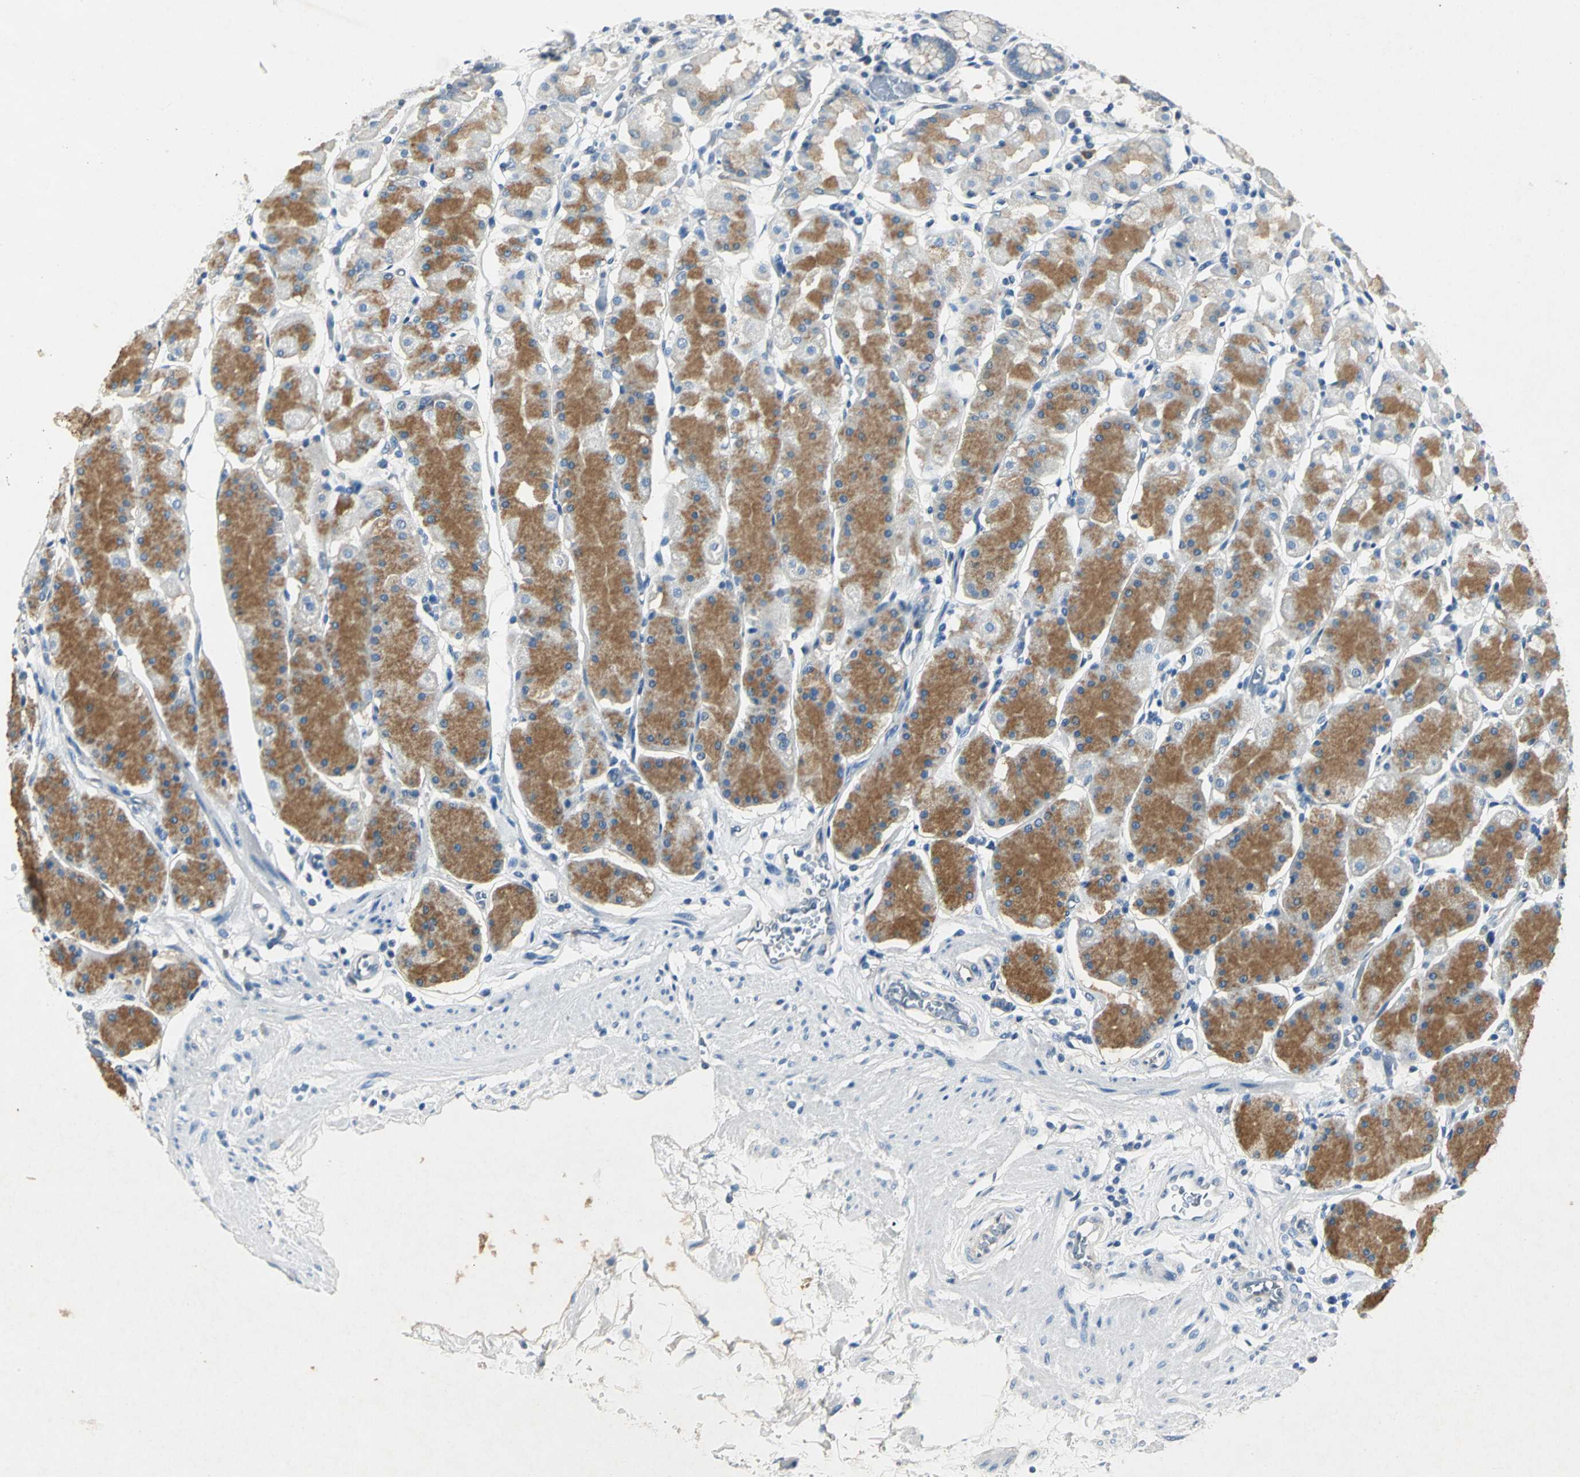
{"staining": {"intensity": "moderate", "quantity": "25%-75%", "location": "cytoplasmic/membranous"}, "tissue": "stomach", "cell_type": "Glandular cells", "image_type": "normal", "snomed": [{"axis": "morphology", "description": "Normal tissue, NOS"}, {"axis": "topography", "description": "Stomach, upper"}, {"axis": "topography", "description": "Stomach"}], "caption": "This is a histology image of immunohistochemistry staining of unremarkable stomach, which shows moderate expression in the cytoplasmic/membranous of glandular cells.", "gene": "RIPOR1", "patient": {"sex": "male", "age": 76}}